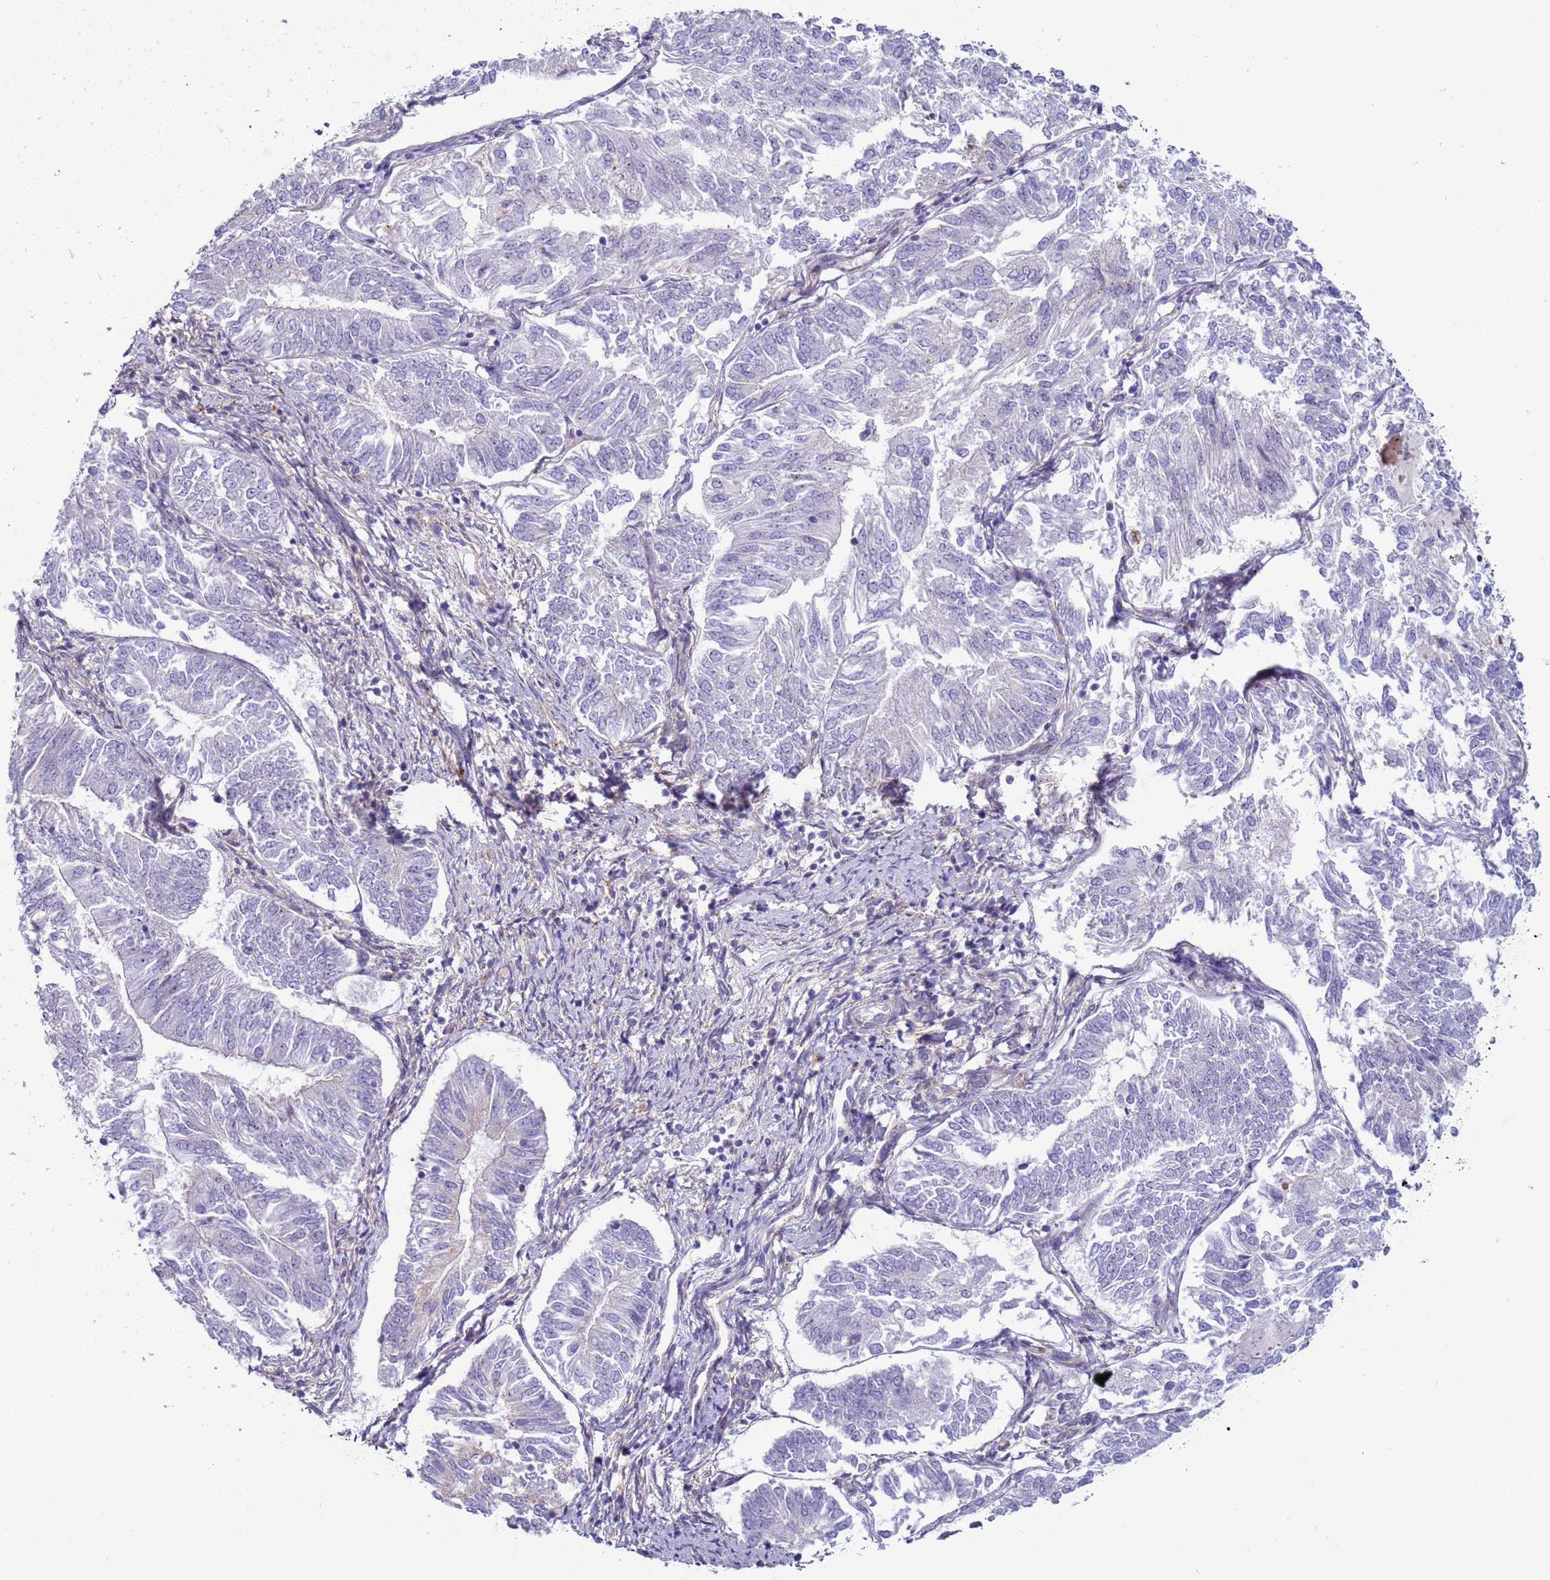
{"staining": {"intensity": "negative", "quantity": "none", "location": "none"}, "tissue": "endometrial cancer", "cell_type": "Tumor cells", "image_type": "cancer", "snomed": [{"axis": "morphology", "description": "Adenocarcinoma, NOS"}, {"axis": "topography", "description": "Endometrium"}], "caption": "This is an IHC histopathology image of endometrial cancer. There is no staining in tumor cells.", "gene": "HEATR1", "patient": {"sex": "female", "age": 58}}